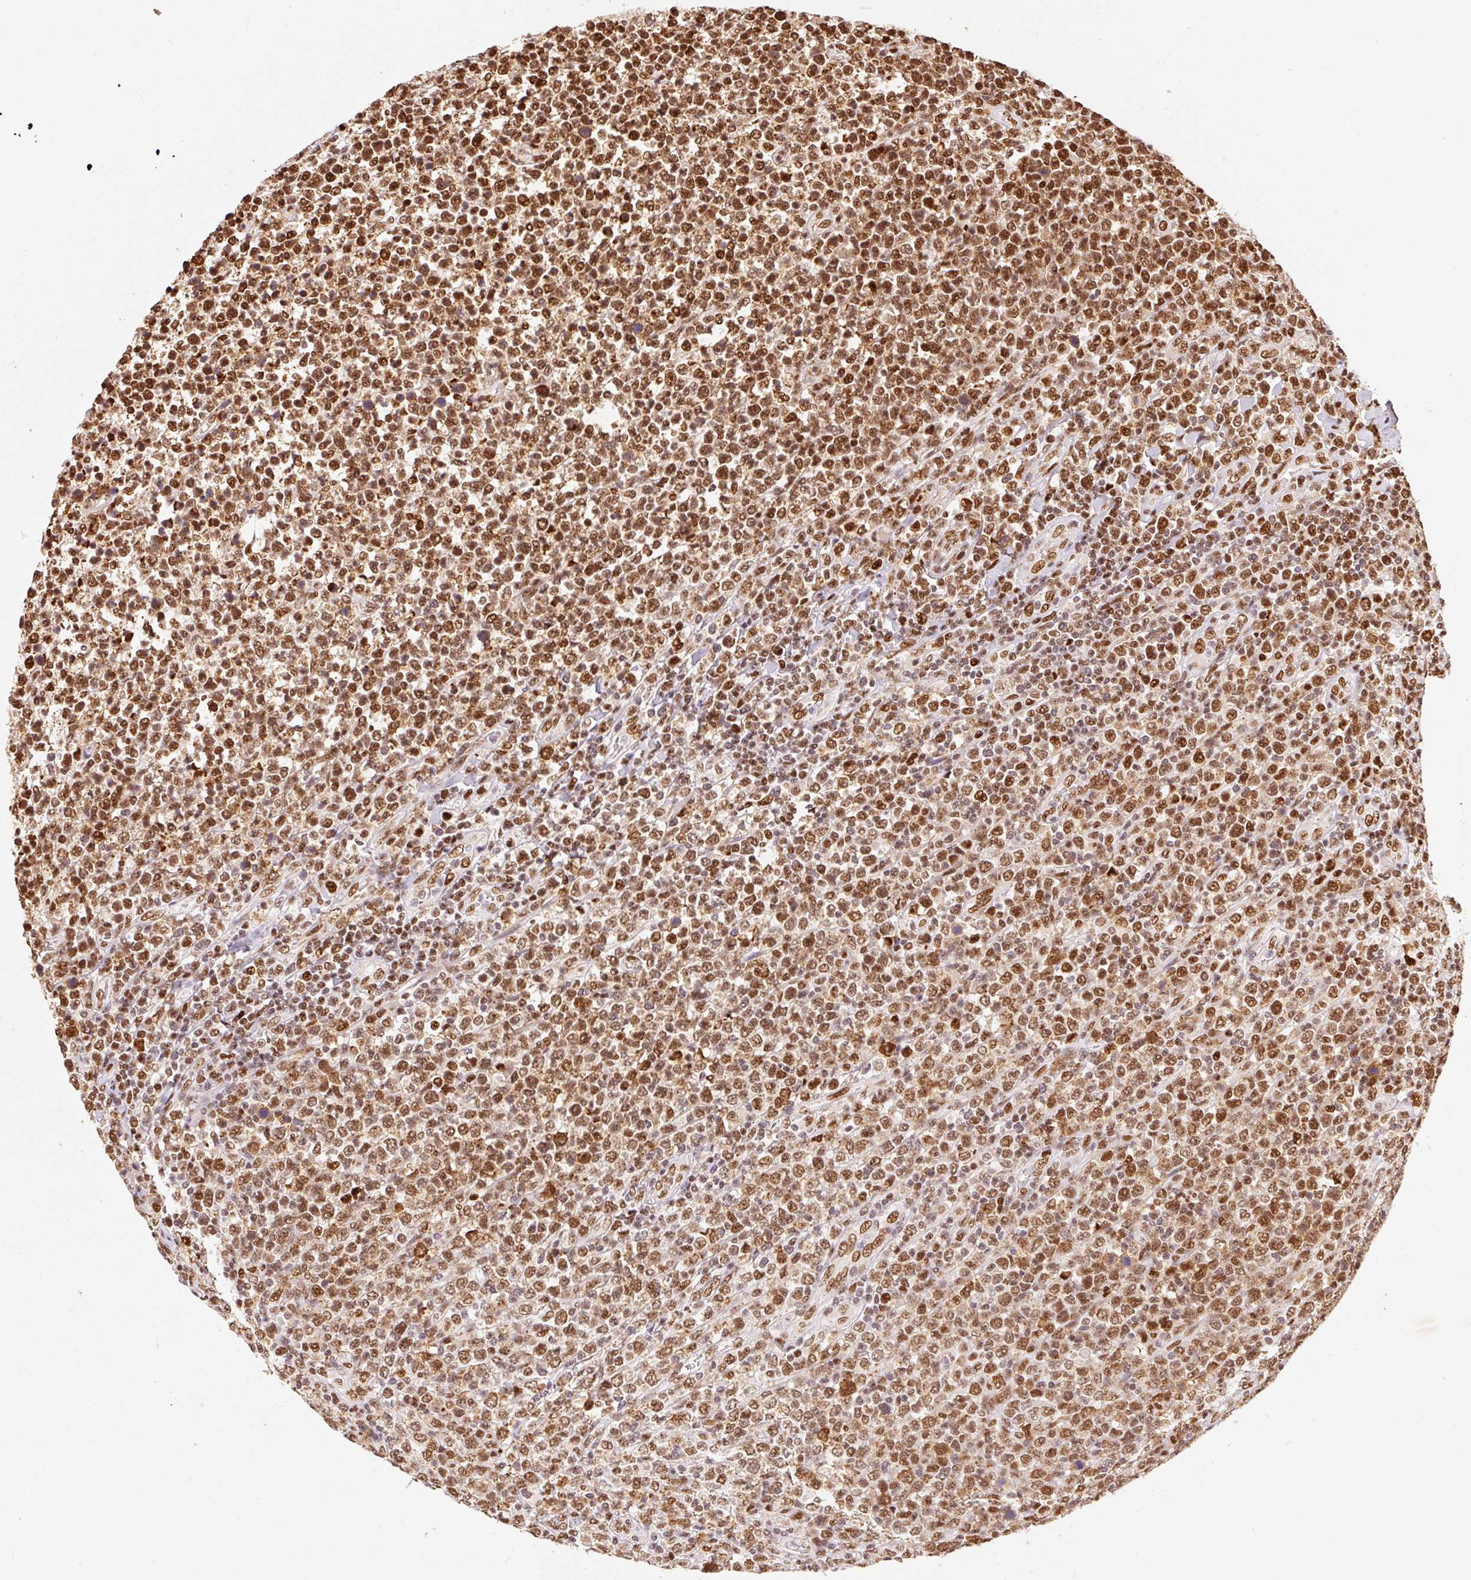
{"staining": {"intensity": "strong", "quantity": ">75%", "location": "nuclear"}, "tissue": "lymphoma", "cell_type": "Tumor cells", "image_type": "cancer", "snomed": [{"axis": "morphology", "description": "Malignant lymphoma, non-Hodgkin's type, High grade"}, {"axis": "topography", "description": "Soft tissue"}], "caption": "A photomicrograph of human lymphoma stained for a protein demonstrates strong nuclear brown staining in tumor cells.", "gene": "GPR139", "patient": {"sex": "female", "age": 56}}